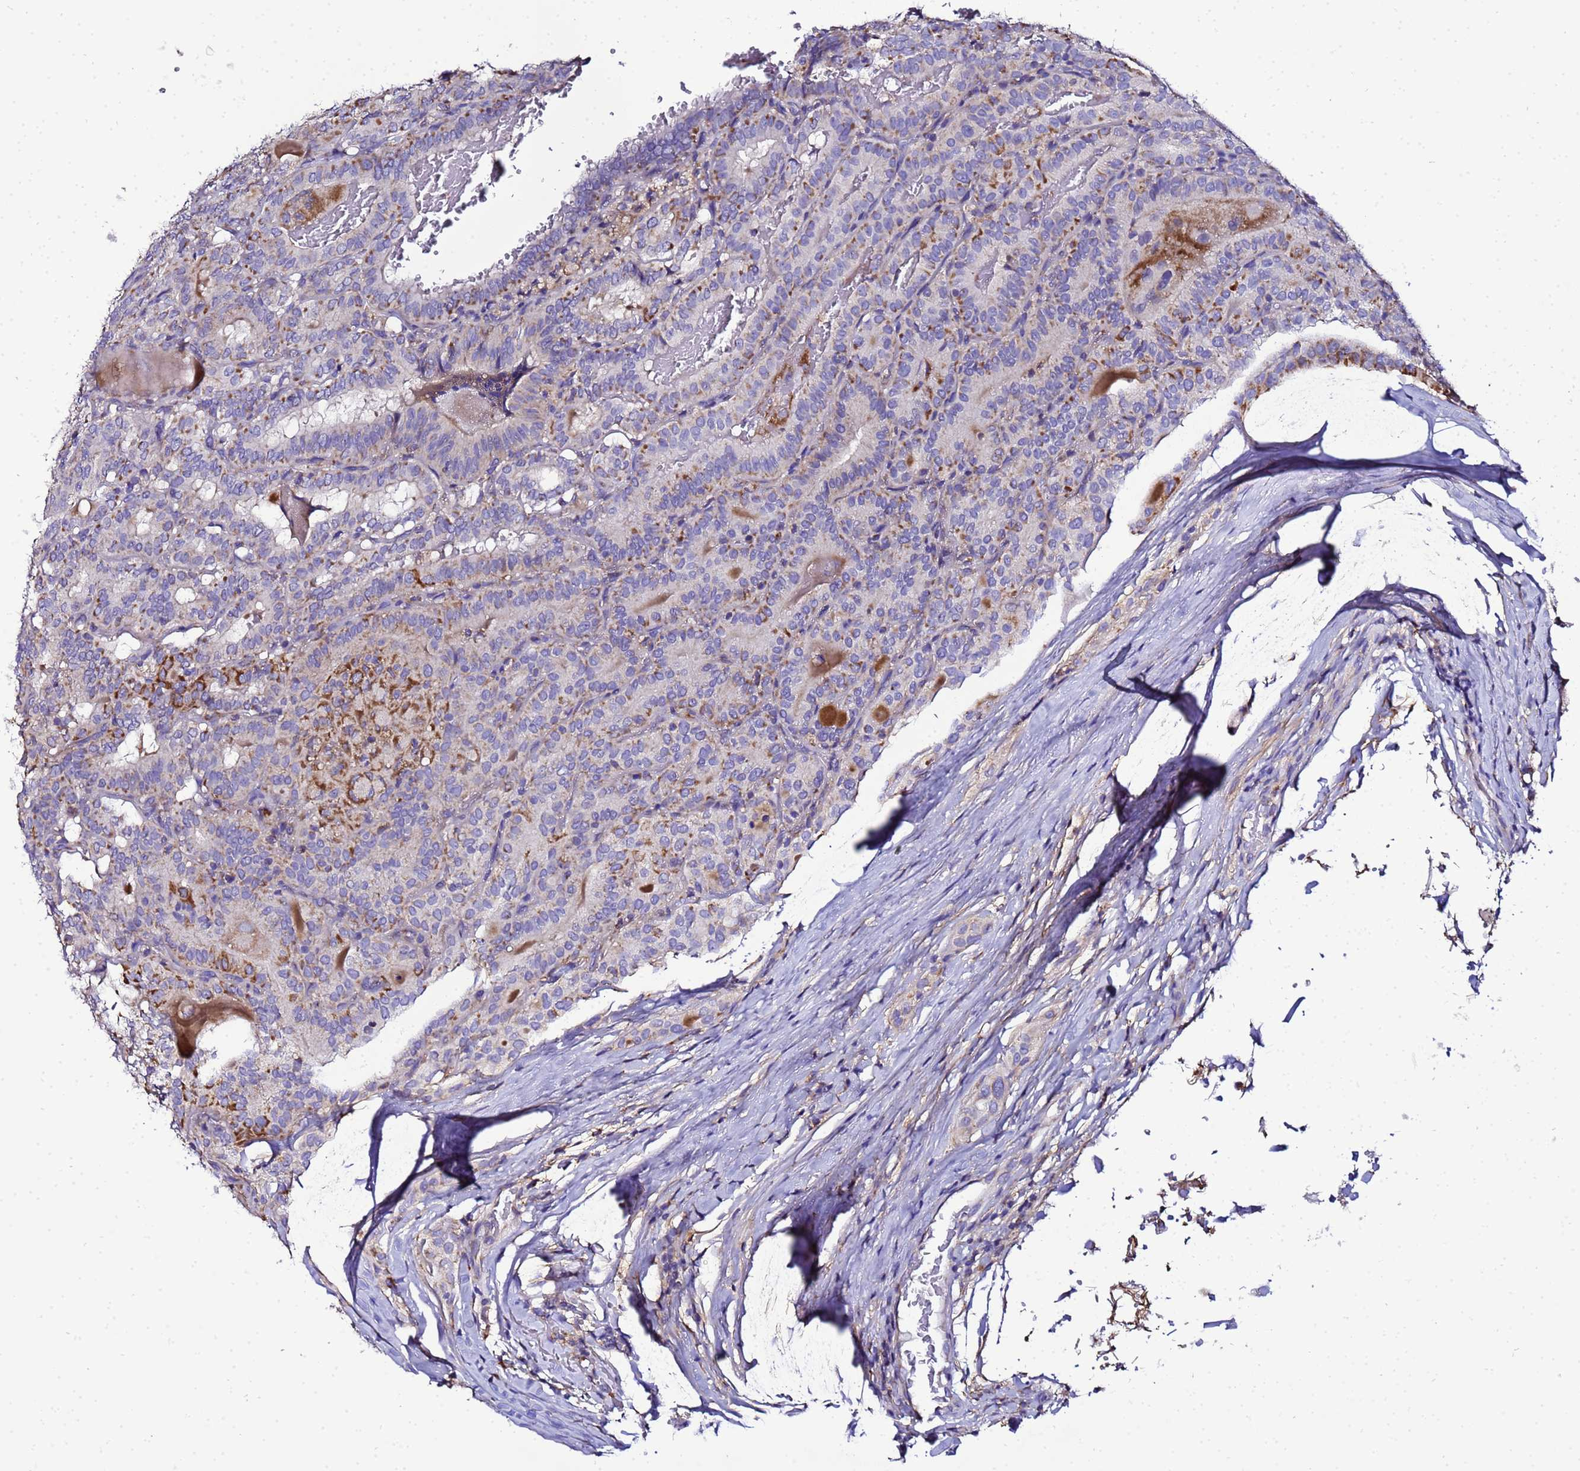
{"staining": {"intensity": "moderate", "quantity": "<25%", "location": "cytoplasmic/membranous"}, "tissue": "thyroid cancer", "cell_type": "Tumor cells", "image_type": "cancer", "snomed": [{"axis": "morphology", "description": "Papillary adenocarcinoma, NOS"}, {"axis": "topography", "description": "Thyroid gland"}], "caption": "The photomicrograph reveals immunohistochemical staining of papillary adenocarcinoma (thyroid). There is moderate cytoplasmic/membranous positivity is identified in about <25% of tumor cells.", "gene": "HIGD2A", "patient": {"sex": "female", "age": 72}}